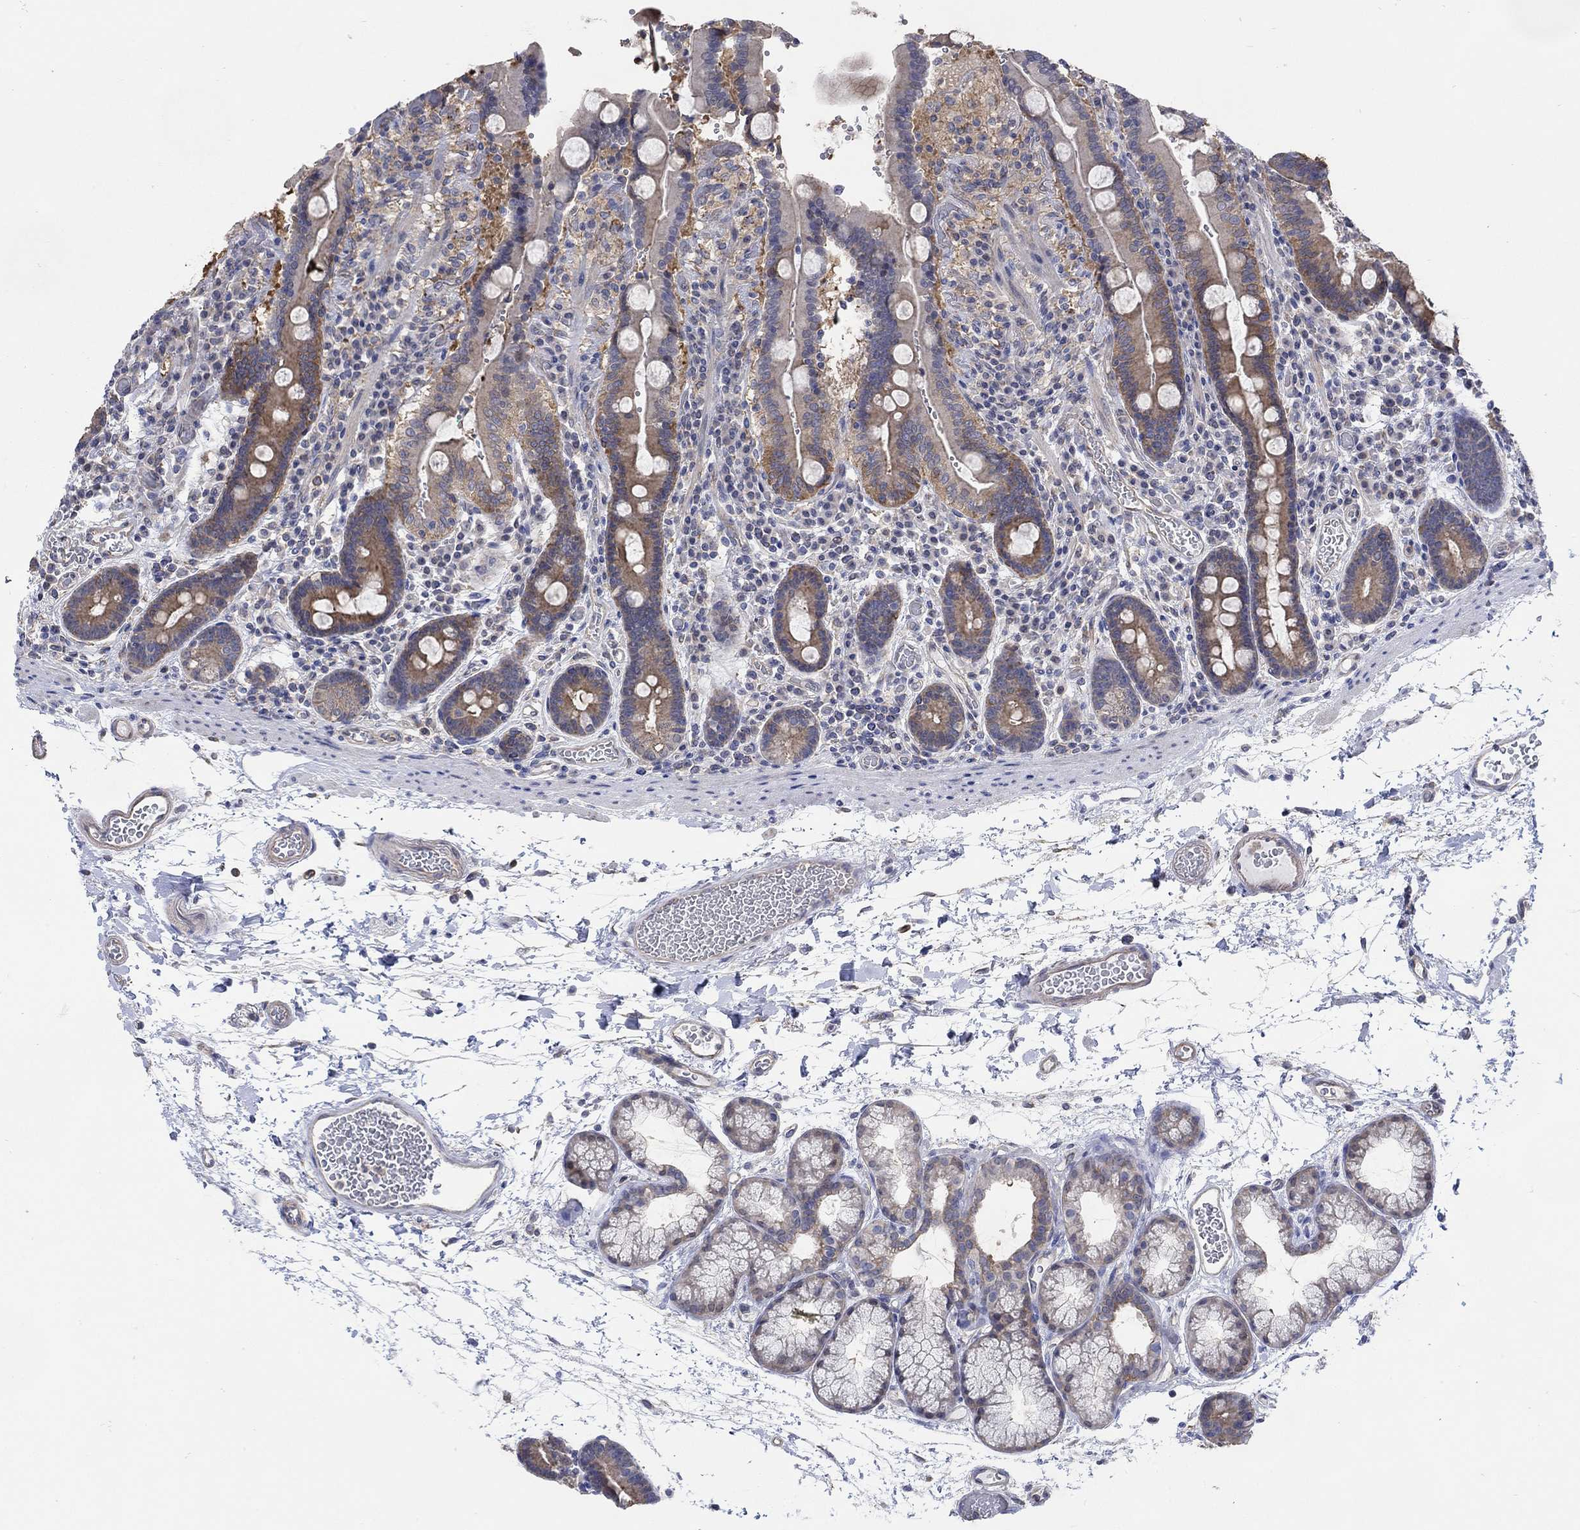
{"staining": {"intensity": "moderate", "quantity": "25%-75%", "location": "cytoplasmic/membranous"}, "tissue": "duodenum", "cell_type": "Glandular cells", "image_type": "normal", "snomed": [{"axis": "morphology", "description": "Normal tissue, NOS"}, {"axis": "topography", "description": "Duodenum"}], "caption": "A high-resolution photomicrograph shows IHC staining of normal duodenum, which exhibits moderate cytoplasmic/membranous expression in about 25%-75% of glandular cells.", "gene": "TEKT3", "patient": {"sex": "female", "age": 62}}